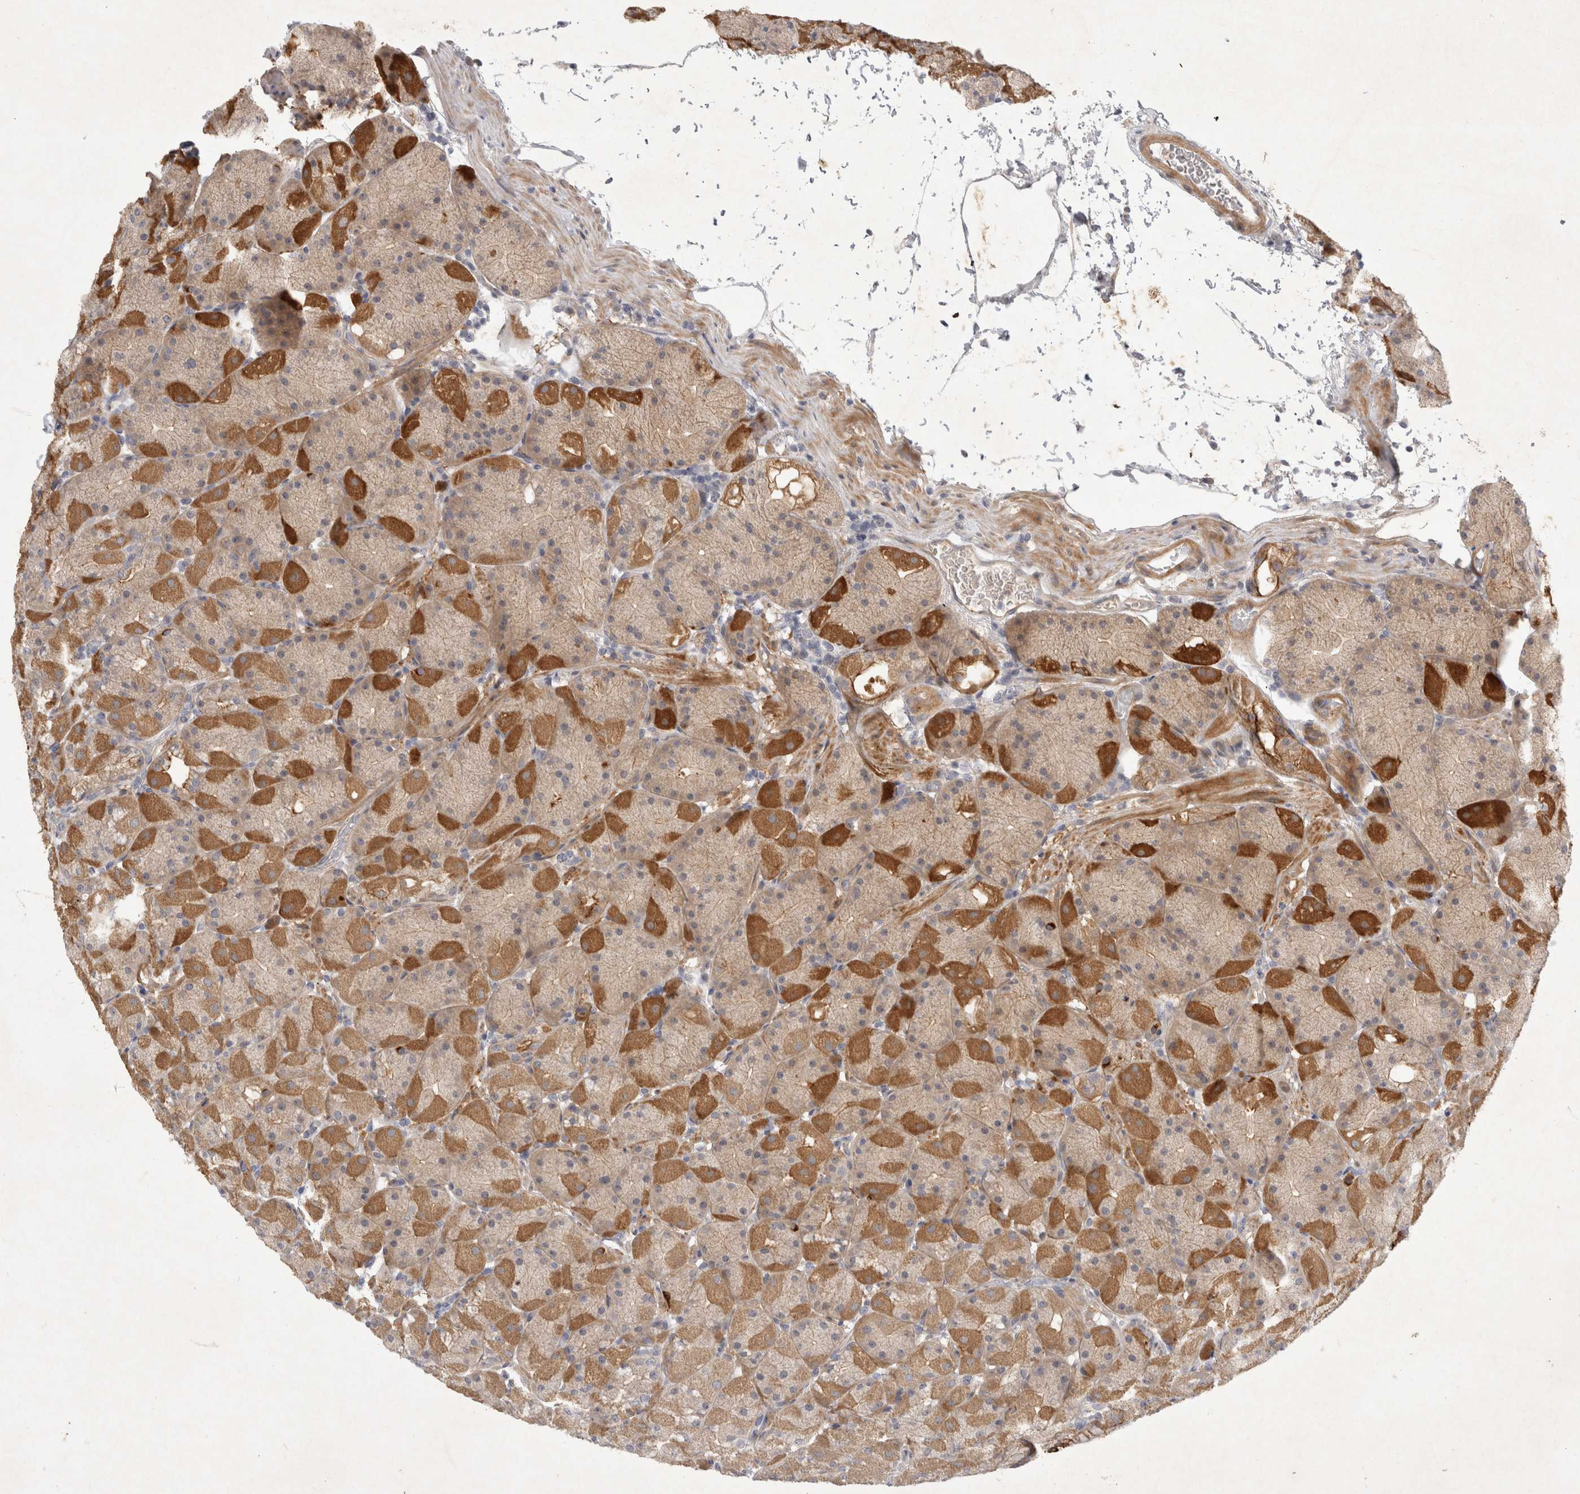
{"staining": {"intensity": "strong", "quantity": "25%-75%", "location": "cytoplasmic/membranous"}, "tissue": "stomach", "cell_type": "Glandular cells", "image_type": "normal", "snomed": [{"axis": "morphology", "description": "Normal tissue, NOS"}, {"axis": "topography", "description": "Stomach, upper"}, {"axis": "topography", "description": "Stomach"}], "caption": "Immunohistochemistry (IHC) image of normal stomach: stomach stained using immunohistochemistry (IHC) displays high levels of strong protein expression localized specifically in the cytoplasmic/membranous of glandular cells, appearing as a cytoplasmic/membranous brown color.", "gene": "BZW2", "patient": {"sex": "male", "age": 48}}